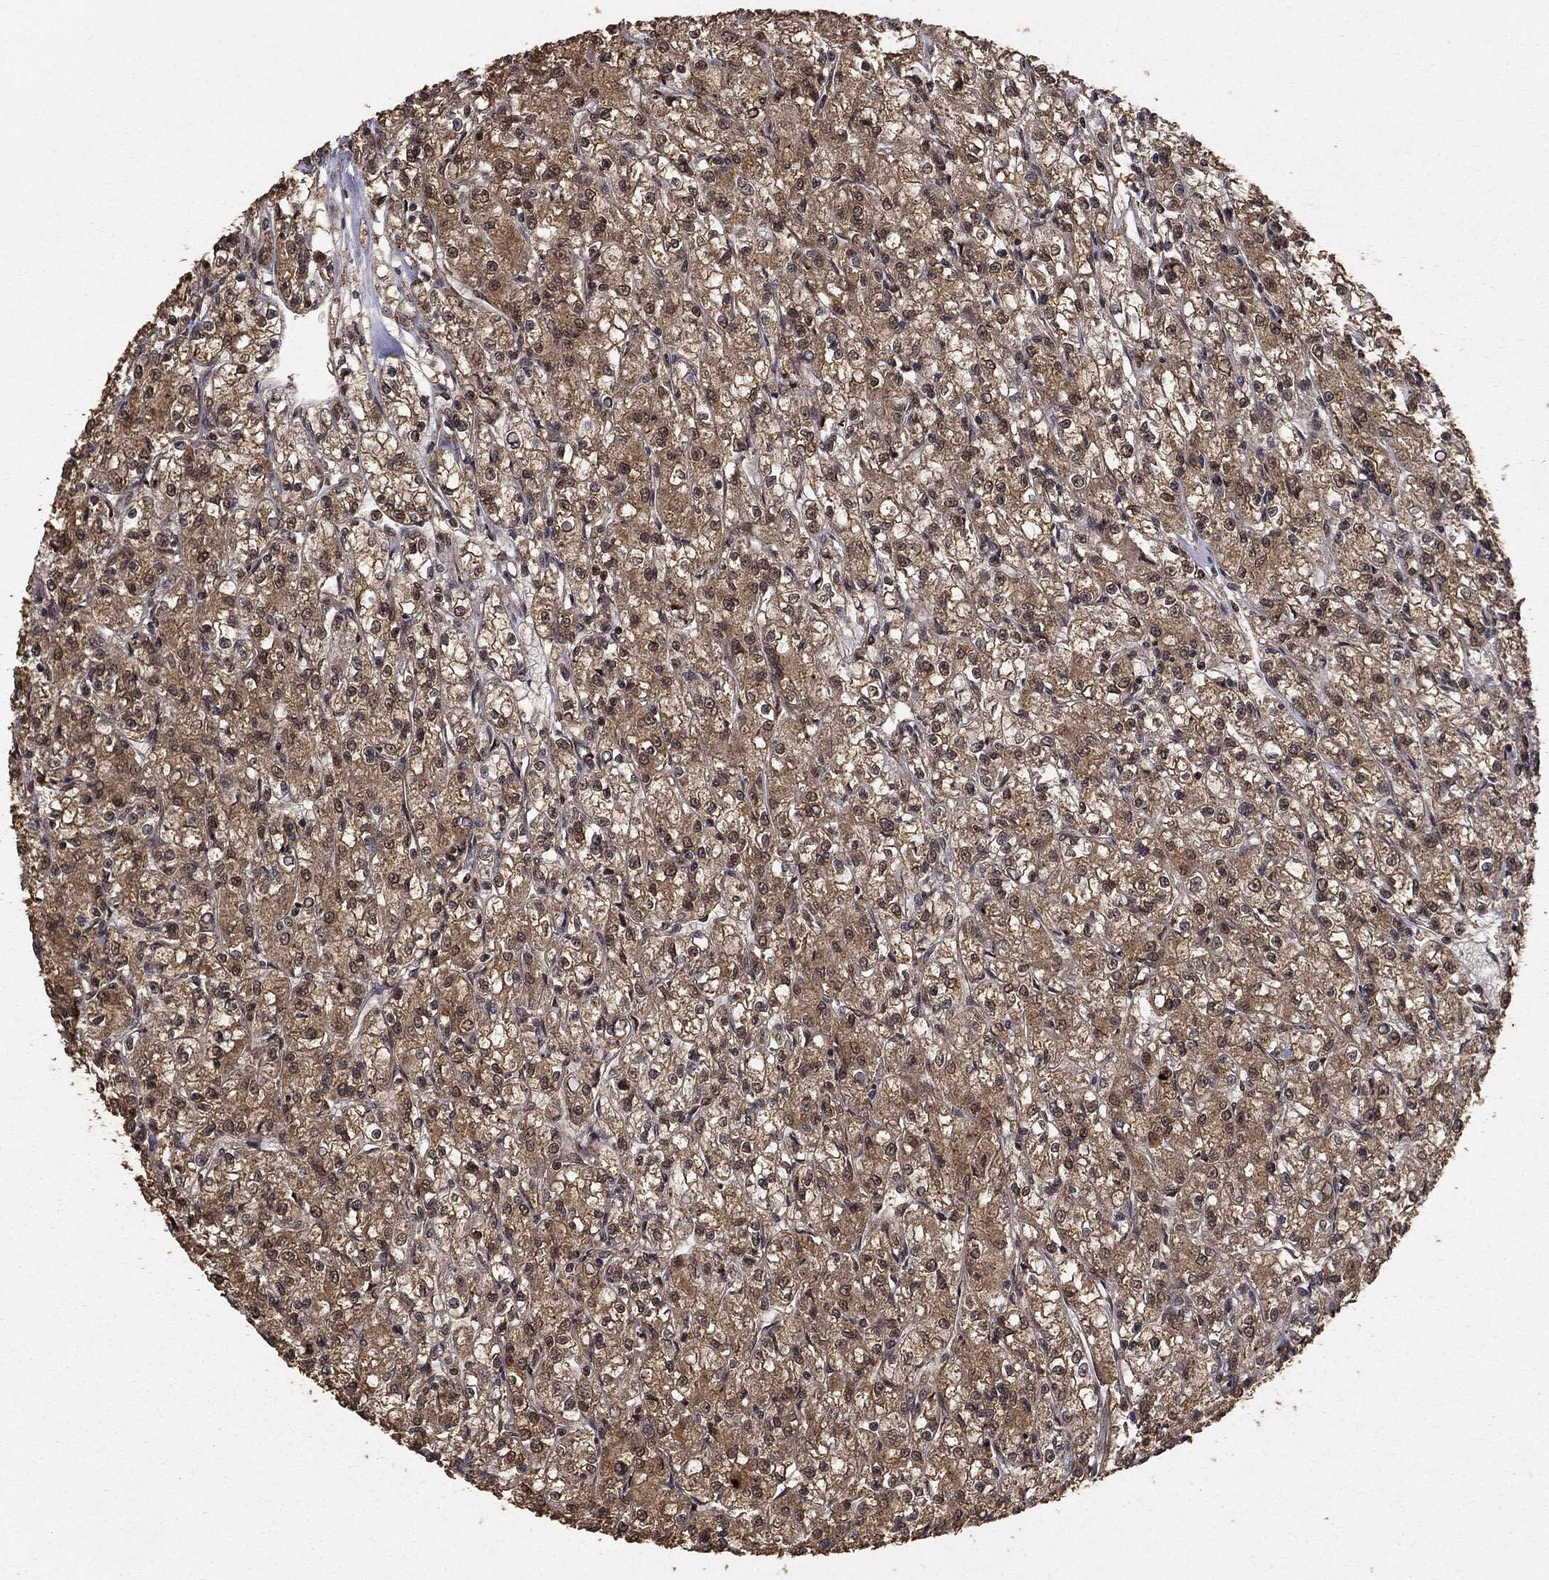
{"staining": {"intensity": "moderate", "quantity": ">75%", "location": "cytoplasmic/membranous"}, "tissue": "renal cancer", "cell_type": "Tumor cells", "image_type": "cancer", "snomed": [{"axis": "morphology", "description": "Adenocarcinoma, NOS"}, {"axis": "topography", "description": "Kidney"}], "caption": "About >75% of tumor cells in human renal cancer show moderate cytoplasmic/membranous protein staining as visualized by brown immunohistochemical staining.", "gene": "PRDM1", "patient": {"sex": "female", "age": 59}}